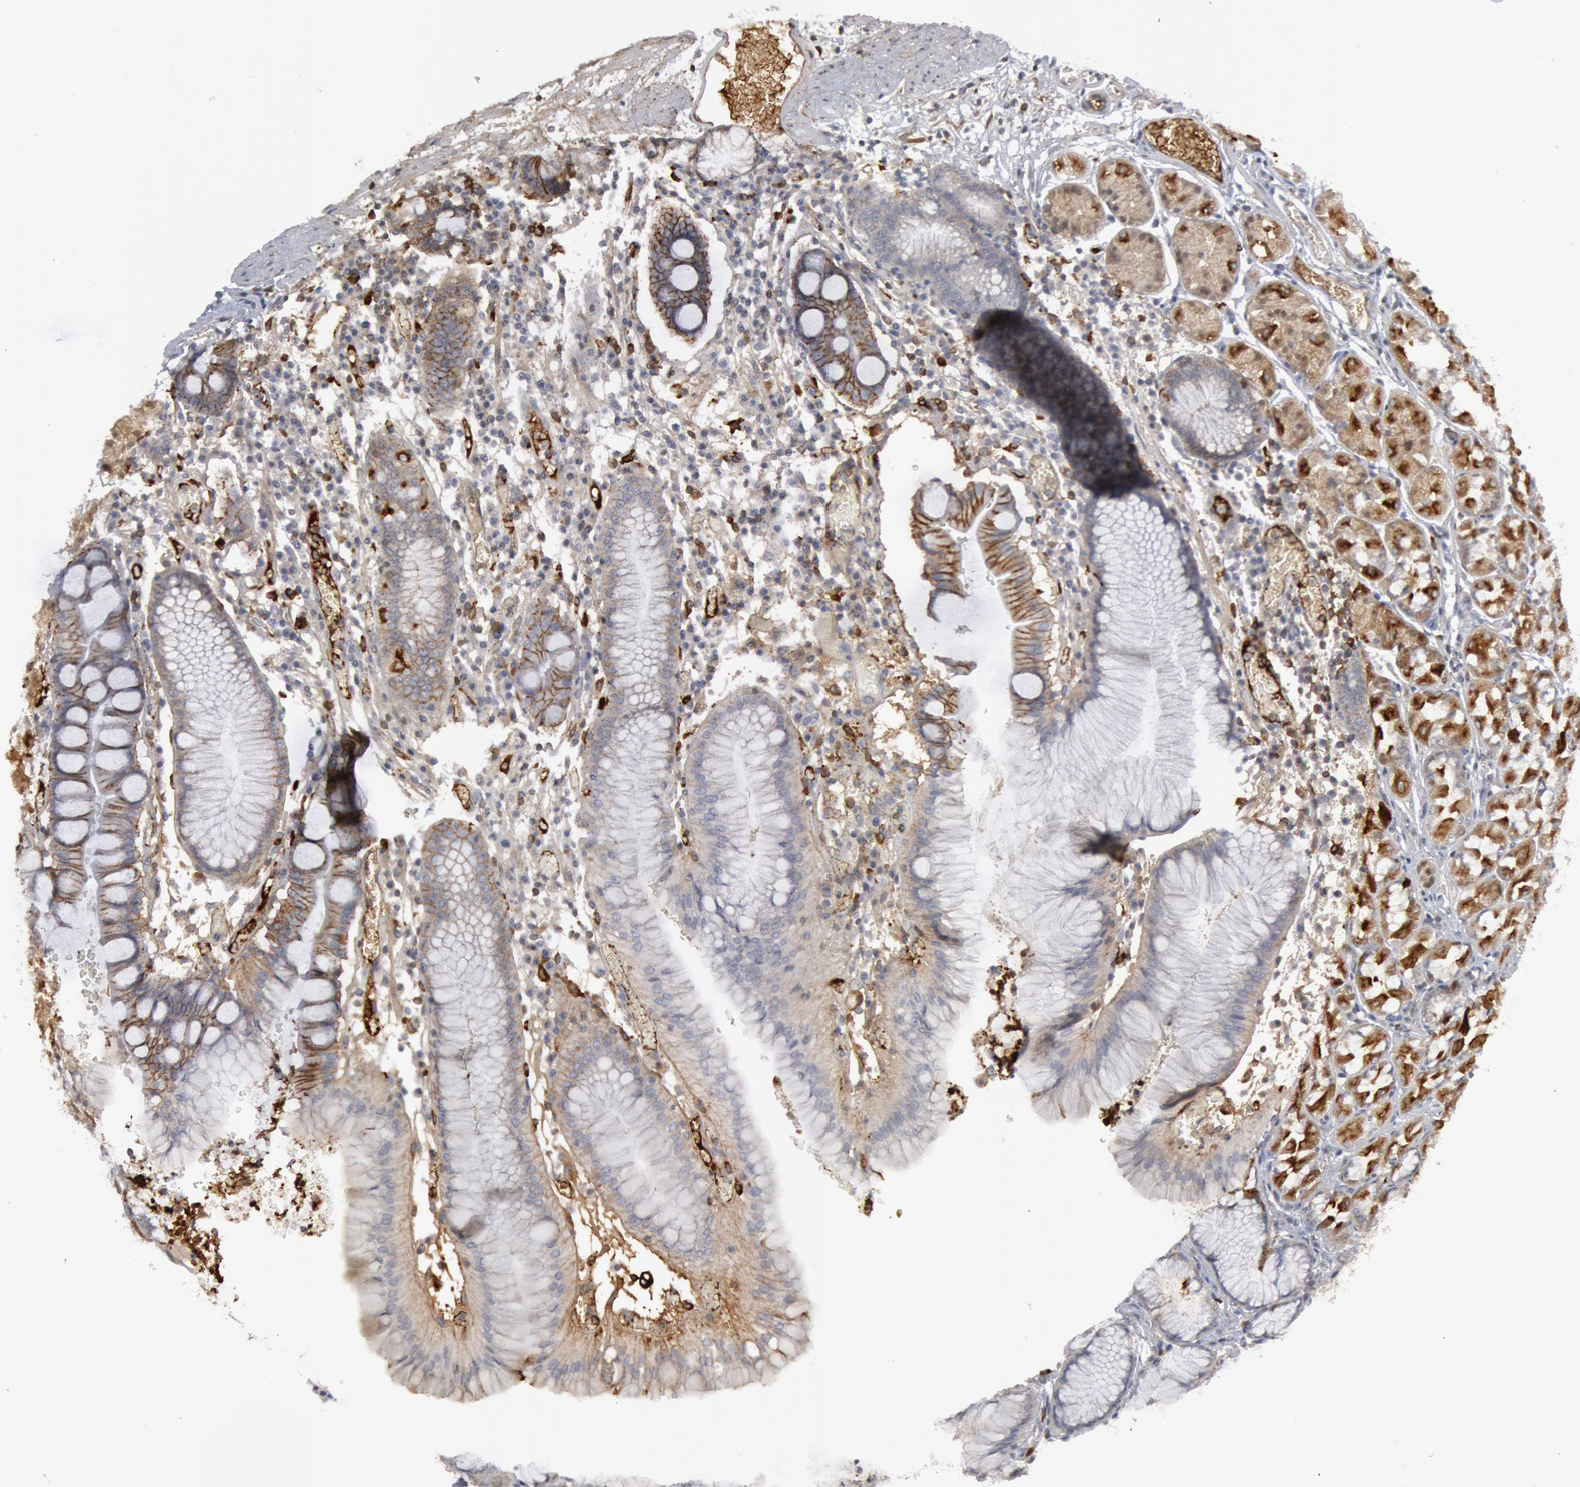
{"staining": {"intensity": "moderate", "quantity": ">75%", "location": "cytoplasmic/membranous"}, "tissue": "stomach", "cell_type": "Glandular cells", "image_type": "normal", "snomed": [{"axis": "morphology", "description": "Normal tissue, NOS"}, {"axis": "topography", "description": "Stomach, lower"}], "caption": "Stomach stained for a protein (brown) reveals moderate cytoplasmic/membranous positive positivity in about >75% of glandular cells.", "gene": "C1QC", "patient": {"sex": "female", "age": 73}}